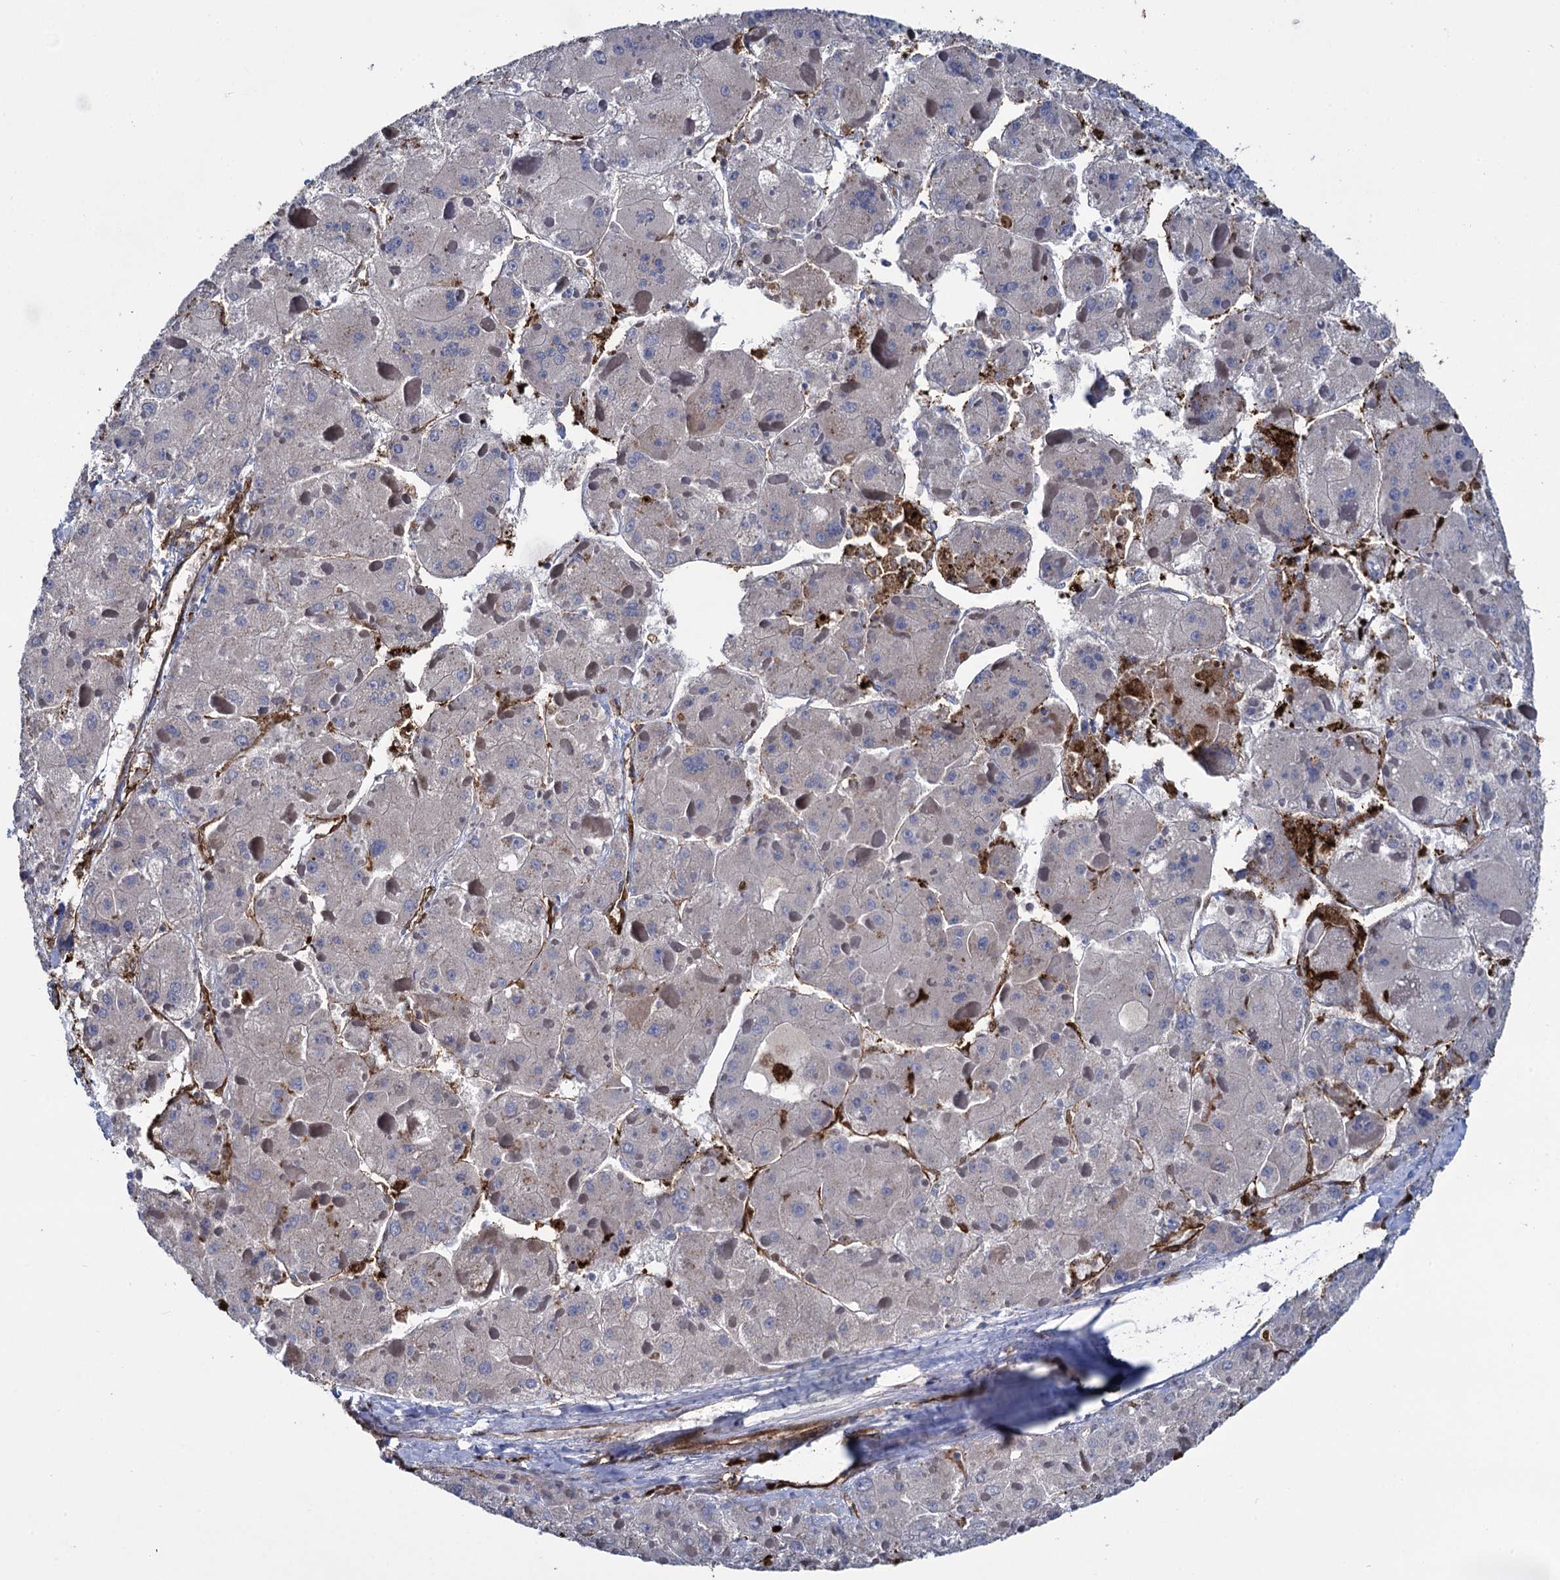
{"staining": {"intensity": "negative", "quantity": "none", "location": "none"}, "tissue": "liver cancer", "cell_type": "Tumor cells", "image_type": "cancer", "snomed": [{"axis": "morphology", "description": "Carcinoma, Hepatocellular, NOS"}, {"axis": "topography", "description": "Liver"}], "caption": "This photomicrograph is of liver cancer stained with immunohistochemistry to label a protein in brown with the nuclei are counter-stained blue. There is no positivity in tumor cells. Brightfield microscopy of immunohistochemistry stained with DAB (3,3'-diaminobenzidine) (brown) and hematoxylin (blue), captured at high magnification.", "gene": "FABP5", "patient": {"sex": "female", "age": 73}}